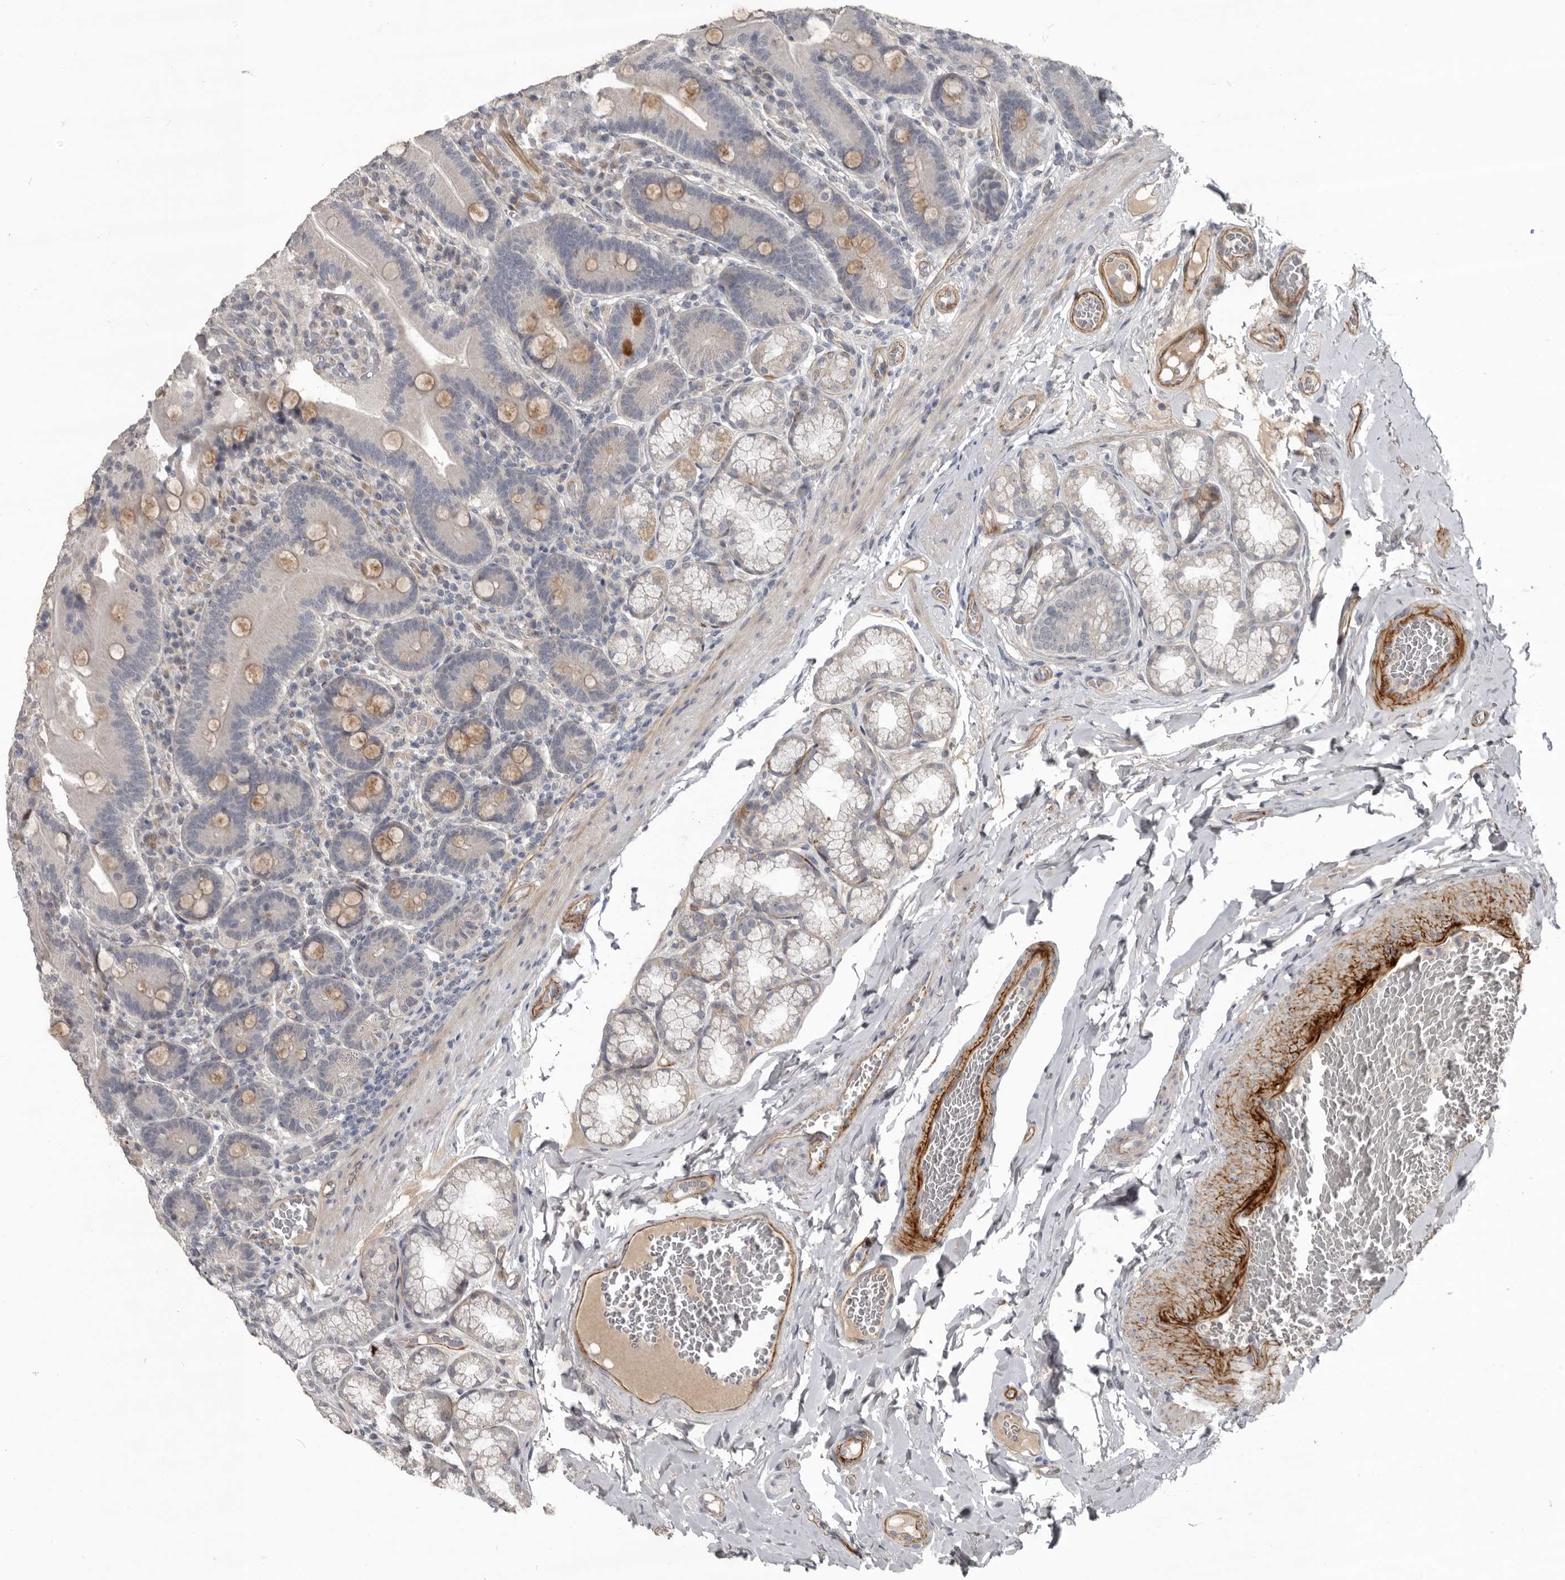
{"staining": {"intensity": "moderate", "quantity": "<25%", "location": "cytoplasmic/membranous"}, "tissue": "duodenum", "cell_type": "Glandular cells", "image_type": "normal", "snomed": [{"axis": "morphology", "description": "Normal tissue, NOS"}, {"axis": "topography", "description": "Duodenum"}], "caption": "Protein staining of unremarkable duodenum exhibits moderate cytoplasmic/membranous expression in approximately <25% of glandular cells. (Brightfield microscopy of DAB IHC at high magnification).", "gene": "C1orf216", "patient": {"sex": "female", "age": 62}}